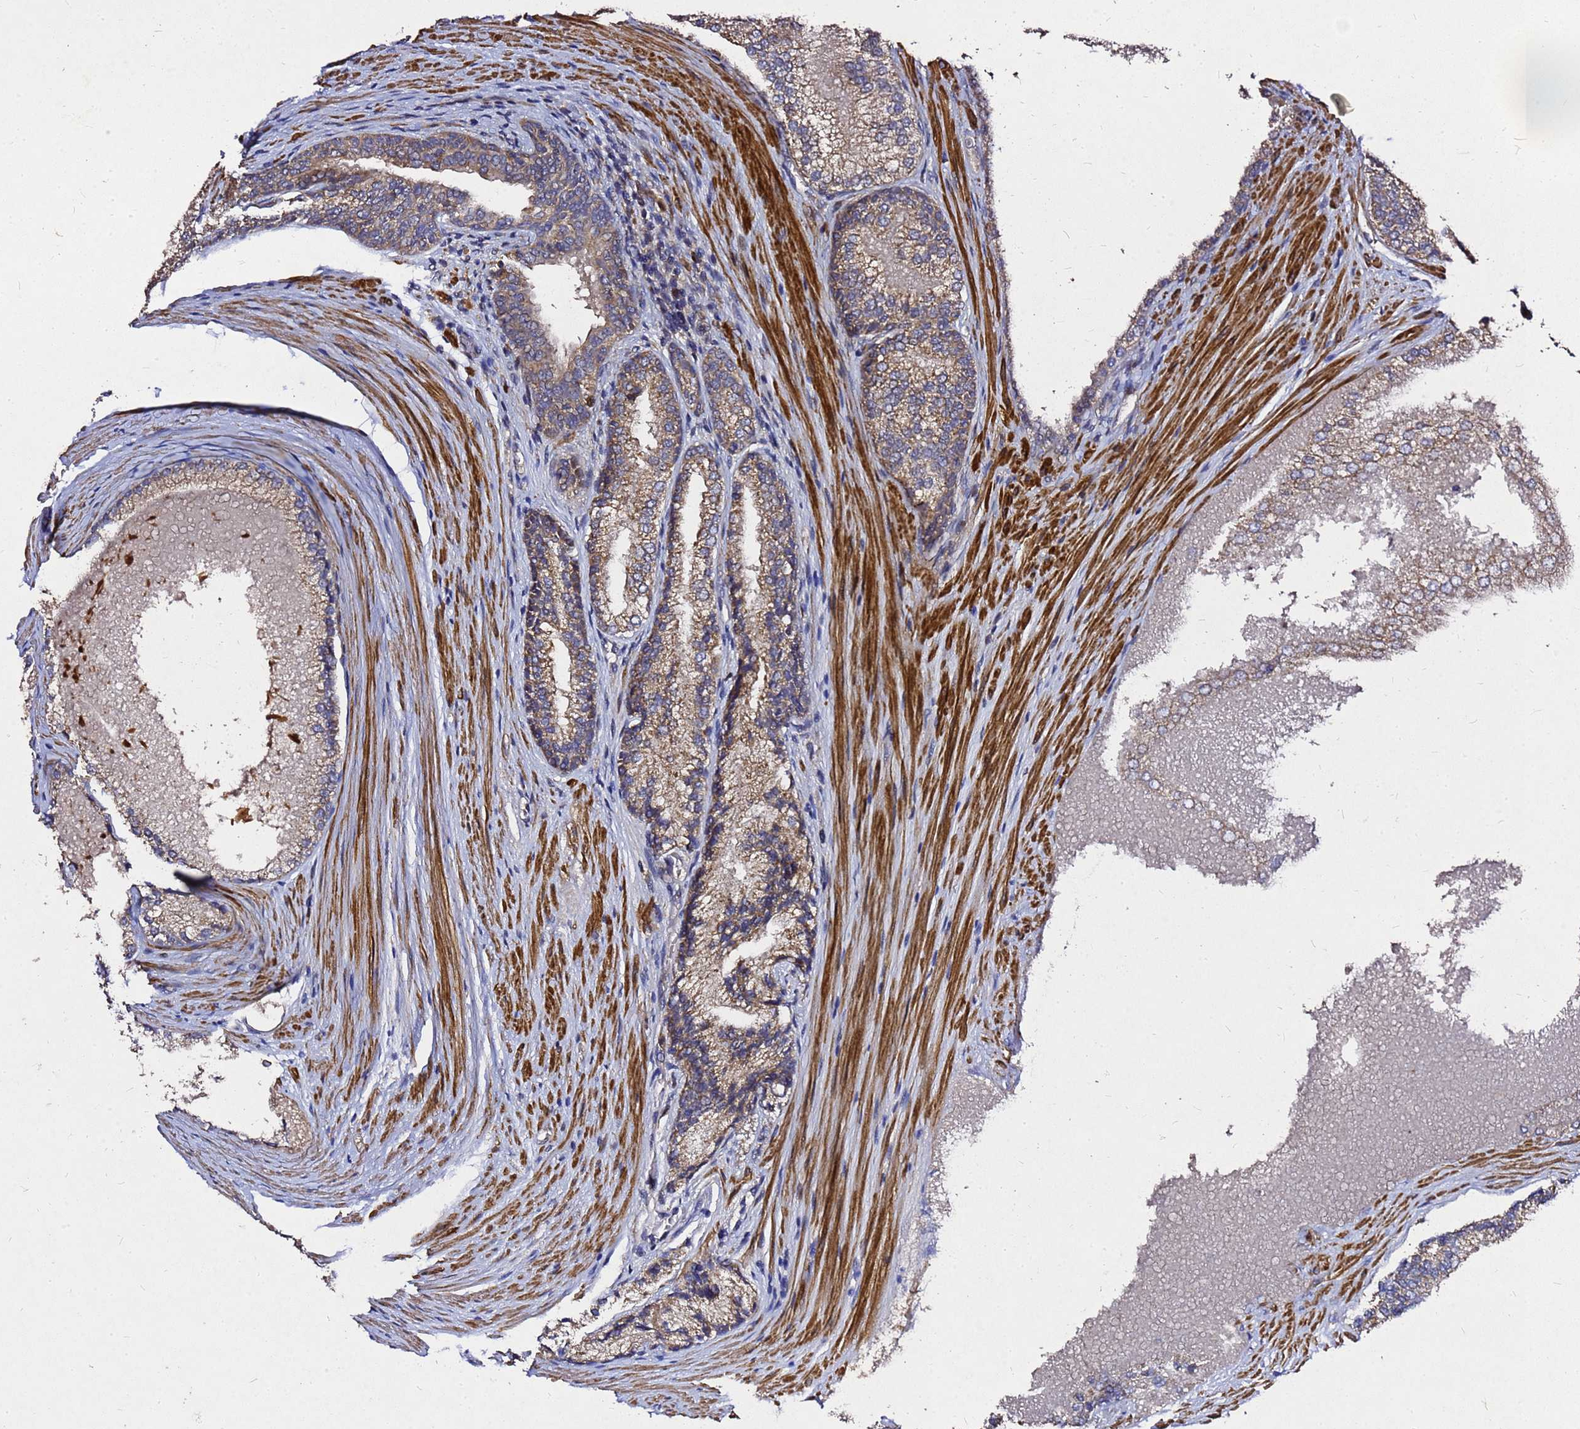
{"staining": {"intensity": "moderate", "quantity": ">75%", "location": "cytoplasmic/membranous"}, "tissue": "prostate cancer", "cell_type": "Tumor cells", "image_type": "cancer", "snomed": [{"axis": "morphology", "description": "Adenocarcinoma, Low grade"}, {"axis": "topography", "description": "Prostate"}], "caption": "High-power microscopy captured an immunohistochemistry image of prostate cancer, revealing moderate cytoplasmic/membranous staining in approximately >75% of tumor cells.", "gene": "RSPRY1", "patient": {"sex": "male", "age": 74}}